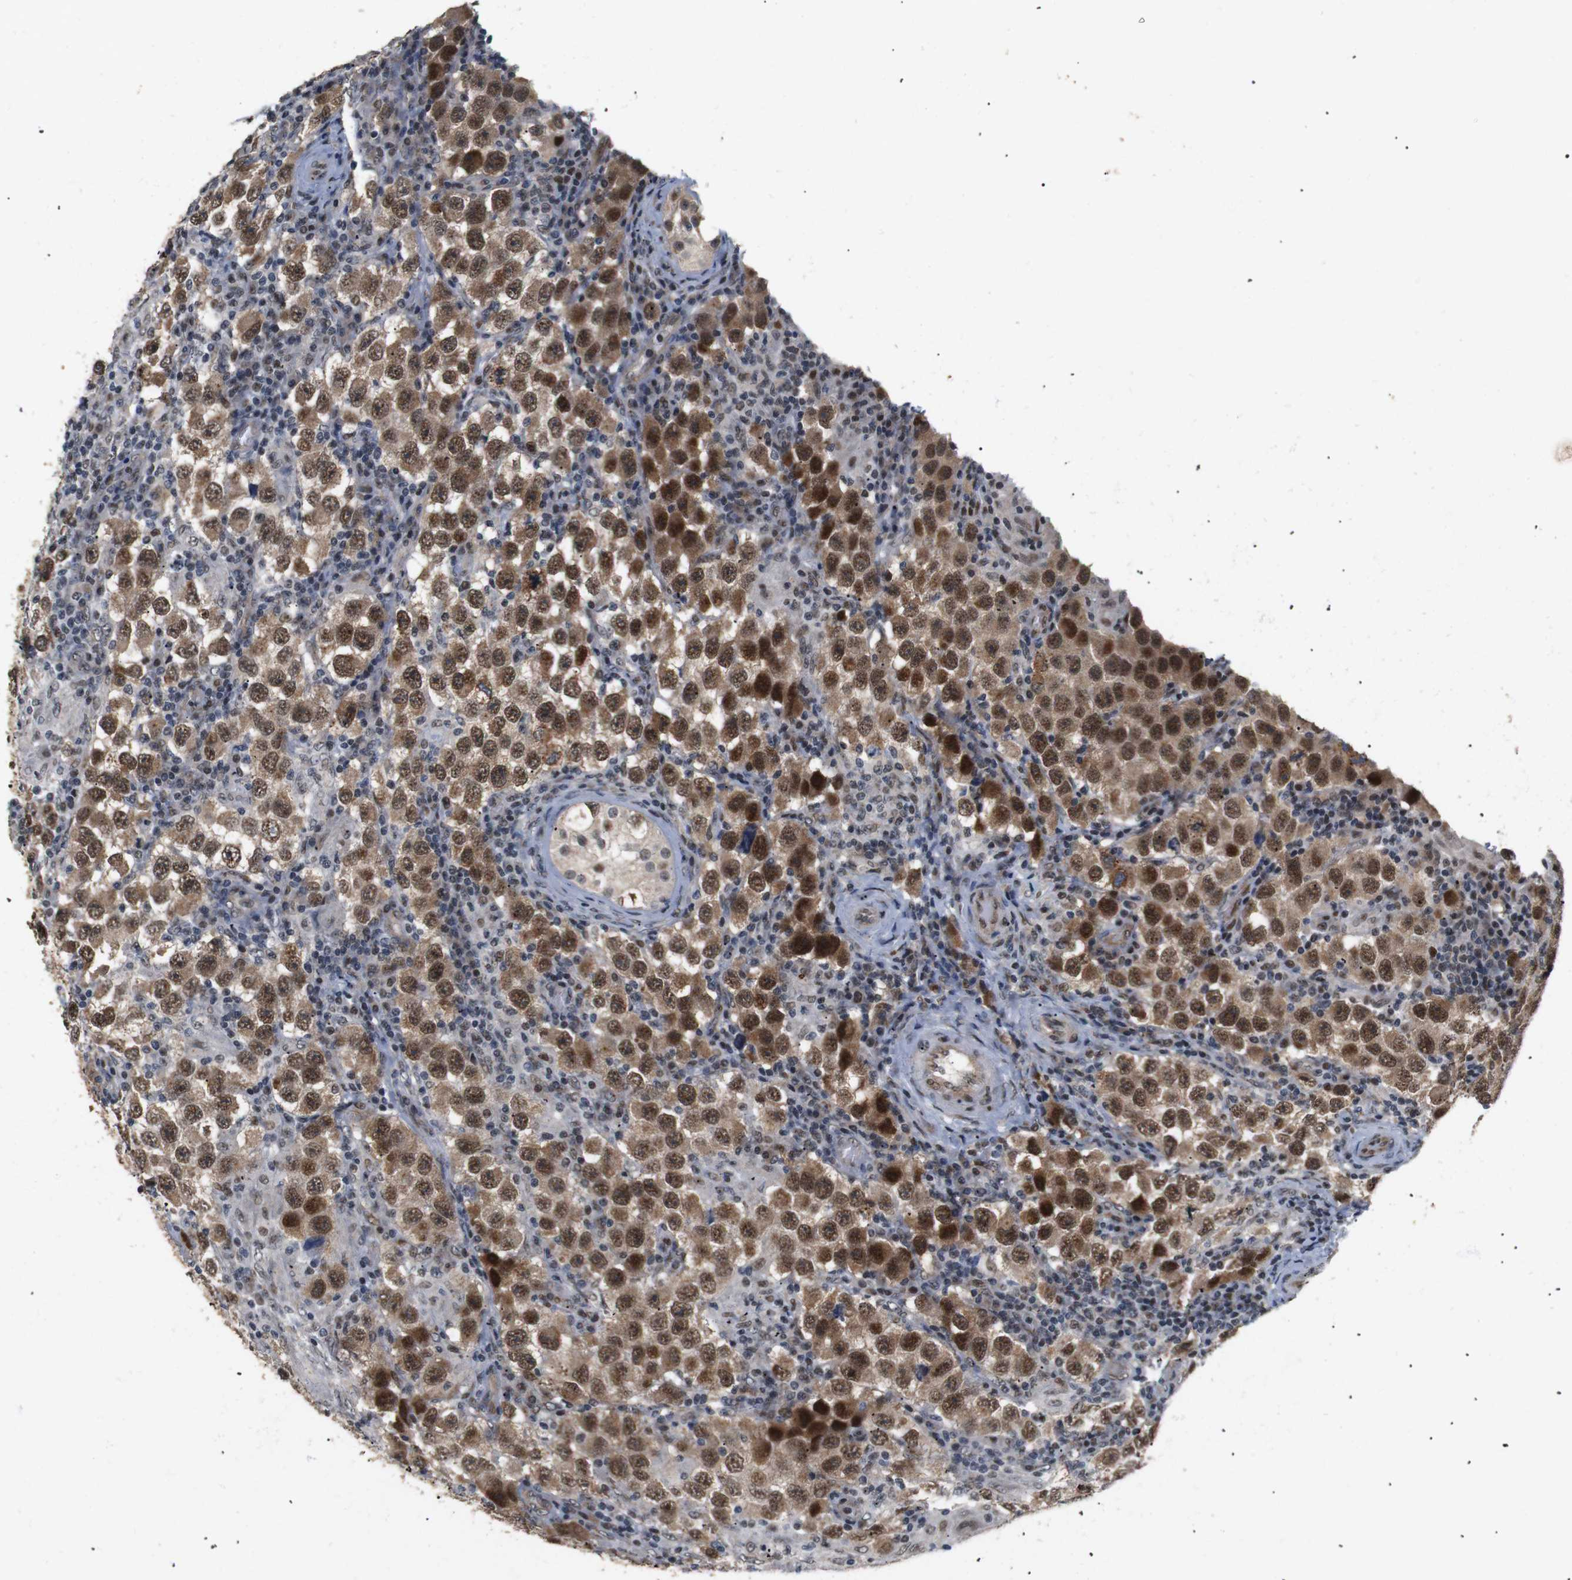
{"staining": {"intensity": "moderate", "quantity": ">75%", "location": "cytoplasmic/membranous,nuclear"}, "tissue": "testis cancer", "cell_type": "Tumor cells", "image_type": "cancer", "snomed": [{"axis": "morphology", "description": "Carcinoma, Embryonal, NOS"}, {"axis": "topography", "description": "Testis"}], "caption": "Immunohistochemistry (IHC) micrograph of human testis cancer stained for a protein (brown), which demonstrates medium levels of moderate cytoplasmic/membranous and nuclear staining in approximately >75% of tumor cells.", "gene": "PYM1", "patient": {"sex": "male", "age": 21}}